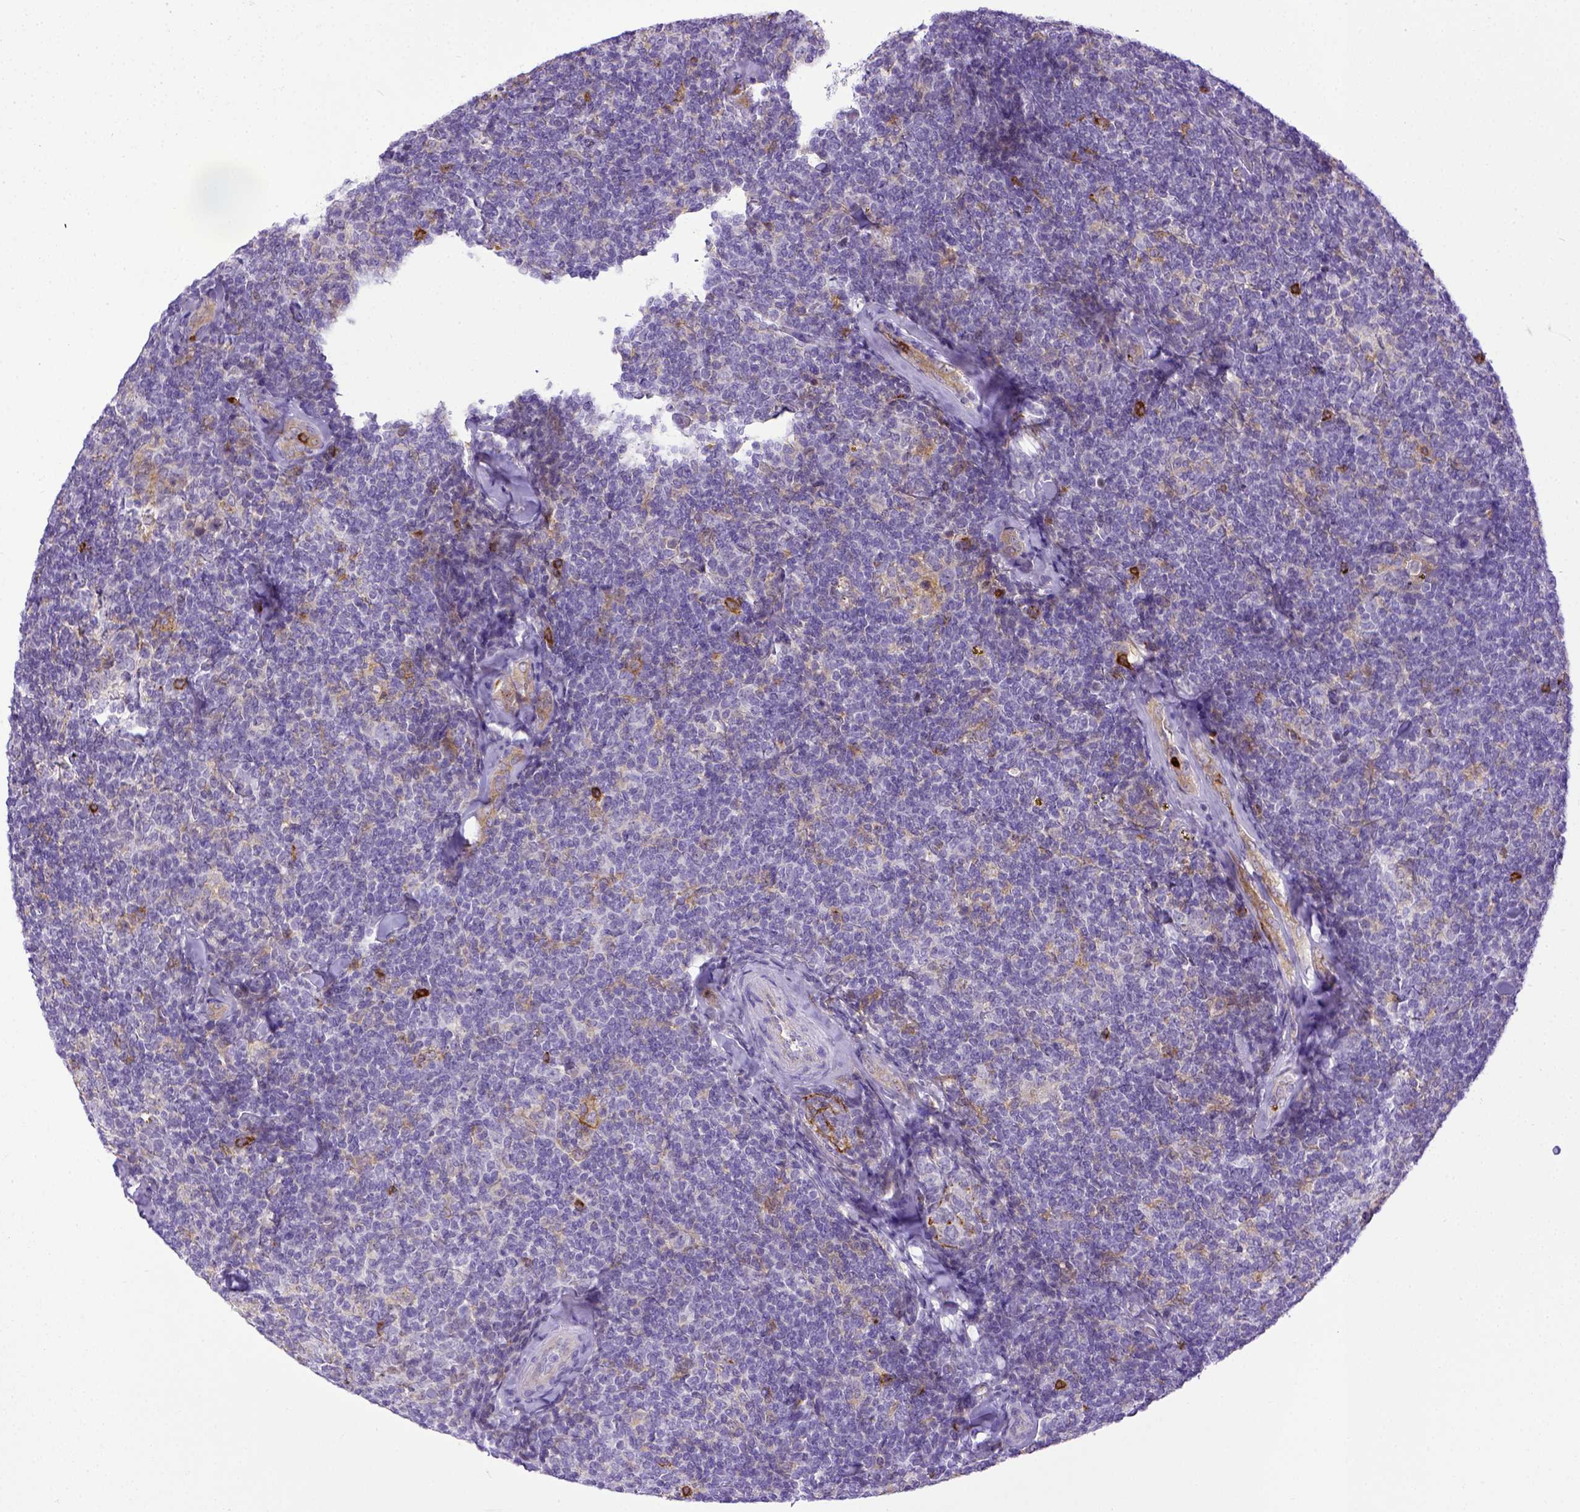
{"staining": {"intensity": "negative", "quantity": "none", "location": "none"}, "tissue": "lymphoma", "cell_type": "Tumor cells", "image_type": "cancer", "snomed": [{"axis": "morphology", "description": "Malignant lymphoma, non-Hodgkin's type, Low grade"}, {"axis": "topography", "description": "Lymph node"}], "caption": "DAB immunohistochemical staining of human lymphoma exhibits no significant staining in tumor cells.", "gene": "ITGAM", "patient": {"sex": "female", "age": 56}}